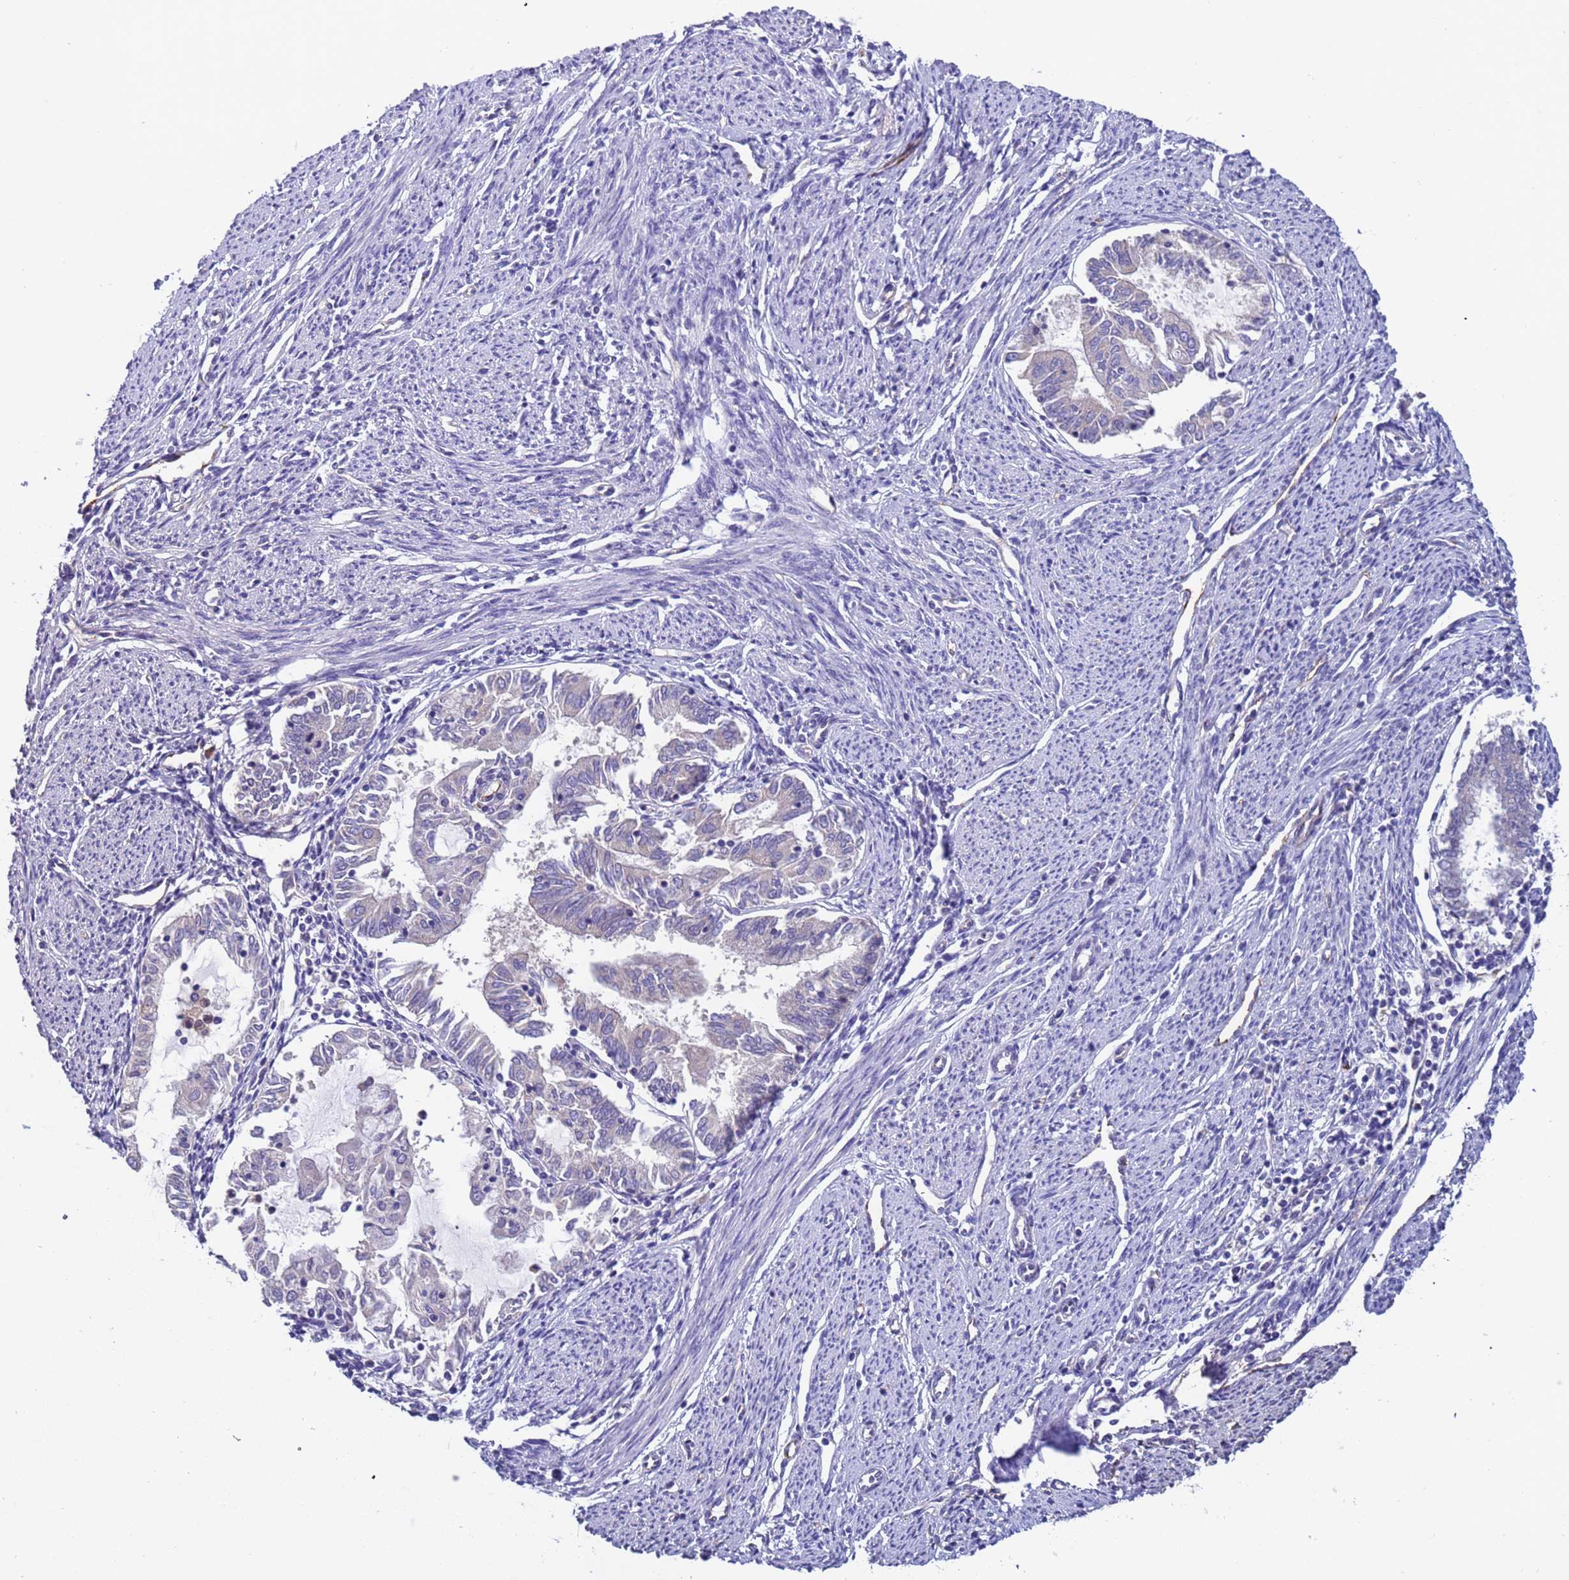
{"staining": {"intensity": "negative", "quantity": "none", "location": "none"}, "tissue": "endometrial cancer", "cell_type": "Tumor cells", "image_type": "cancer", "snomed": [{"axis": "morphology", "description": "Adenocarcinoma, NOS"}, {"axis": "topography", "description": "Endometrium"}], "caption": "High power microscopy micrograph of an IHC histopathology image of endometrial cancer, revealing no significant staining in tumor cells. The staining is performed using DAB brown chromogen with nuclei counter-stained in using hematoxylin.", "gene": "ZNF248", "patient": {"sex": "female", "age": 79}}